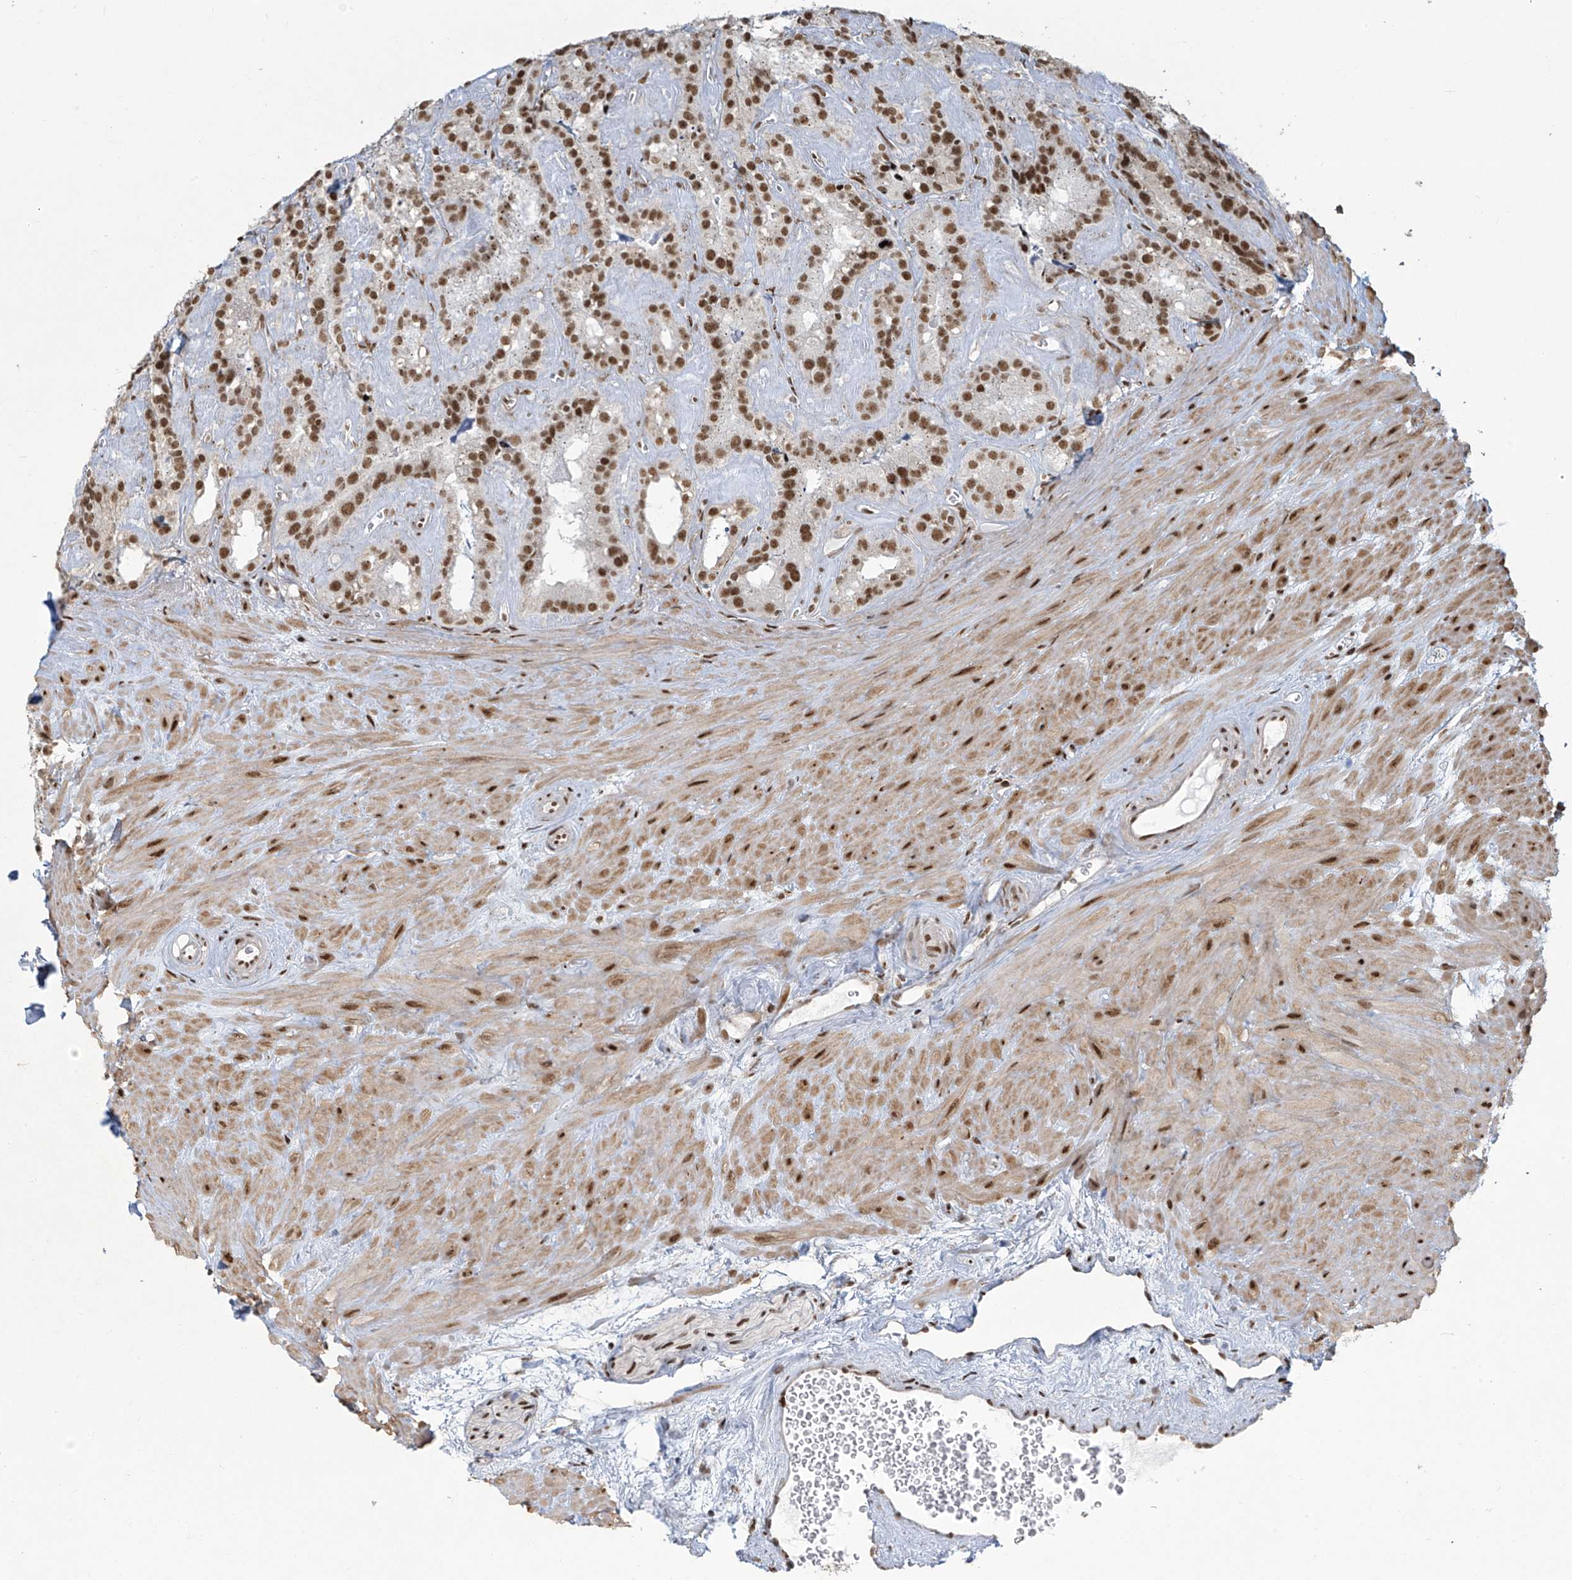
{"staining": {"intensity": "strong", "quantity": ">75%", "location": "nuclear"}, "tissue": "seminal vesicle", "cell_type": "Glandular cells", "image_type": "normal", "snomed": [{"axis": "morphology", "description": "Normal tissue, NOS"}, {"axis": "topography", "description": "Prostate"}, {"axis": "topography", "description": "Seminal veicle"}], "caption": "IHC (DAB (3,3'-diaminobenzidine)) staining of unremarkable human seminal vesicle reveals strong nuclear protein expression in about >75% of glandular cells.", "gene": "MS4A6A", "patient": {"sex": "male", "age": 59}}